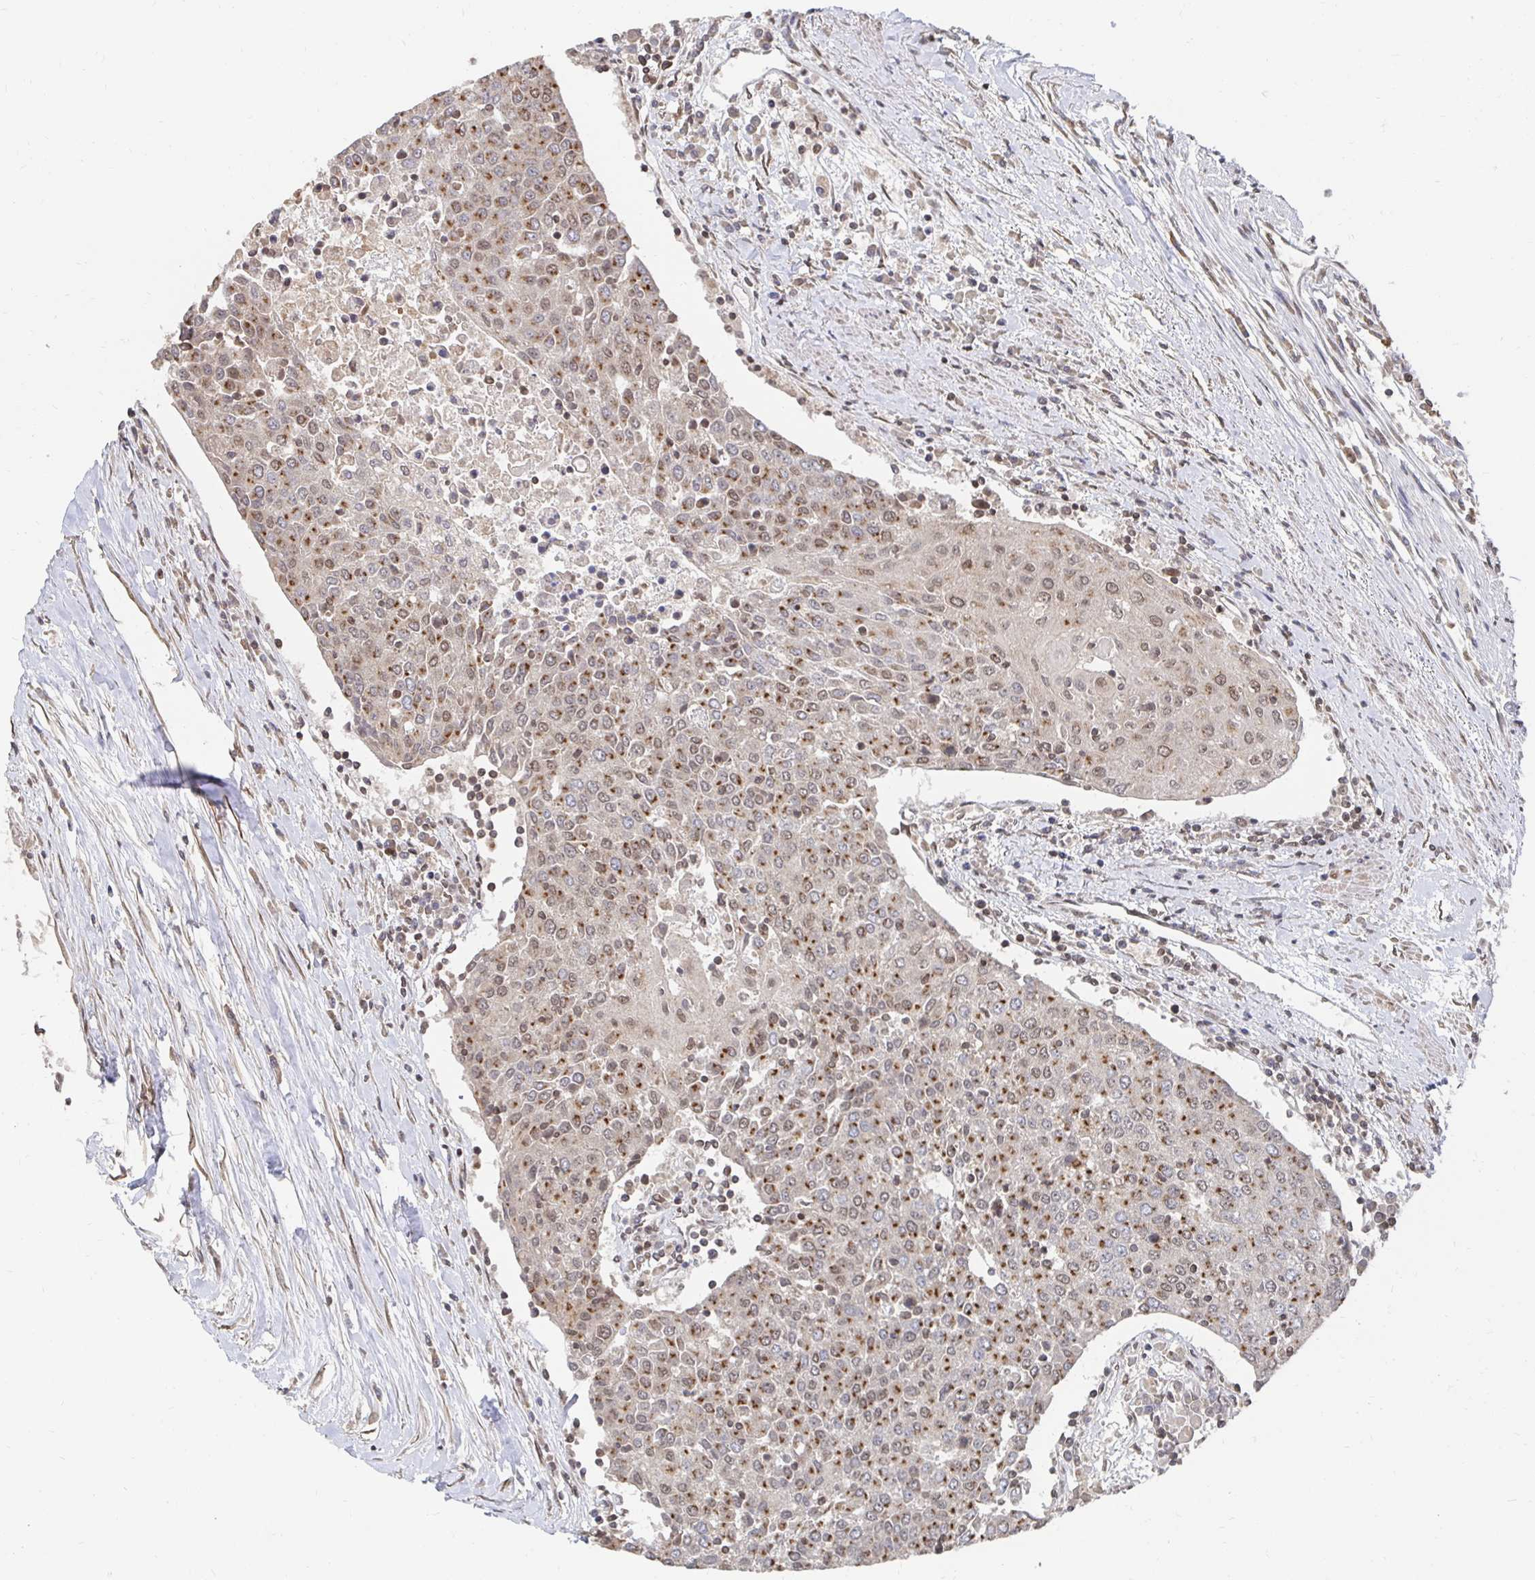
{"staining": {"intensity": "moderate", "quantity": "25%-75%", "location": "cytoplasmic/membranous,nuclear"}, "tissue": "urothelial cancer", "cell_type": "Tumor cells", "image_type": "cancer", "snomed": [{"axis": "morphology", "description": "Urothelial carcinoma, High grade"}, {"axis": "topography", "description": "Urinary bladder"}], "caption": "Protein expression analysis of urothelial cancer reveals moderate cytoplasmic/membranous and nuclear expression in approximately 25%-75% of tumor cells.", "gene": "GTF3C6", "patient": {"sex": "female", "age": 85}}